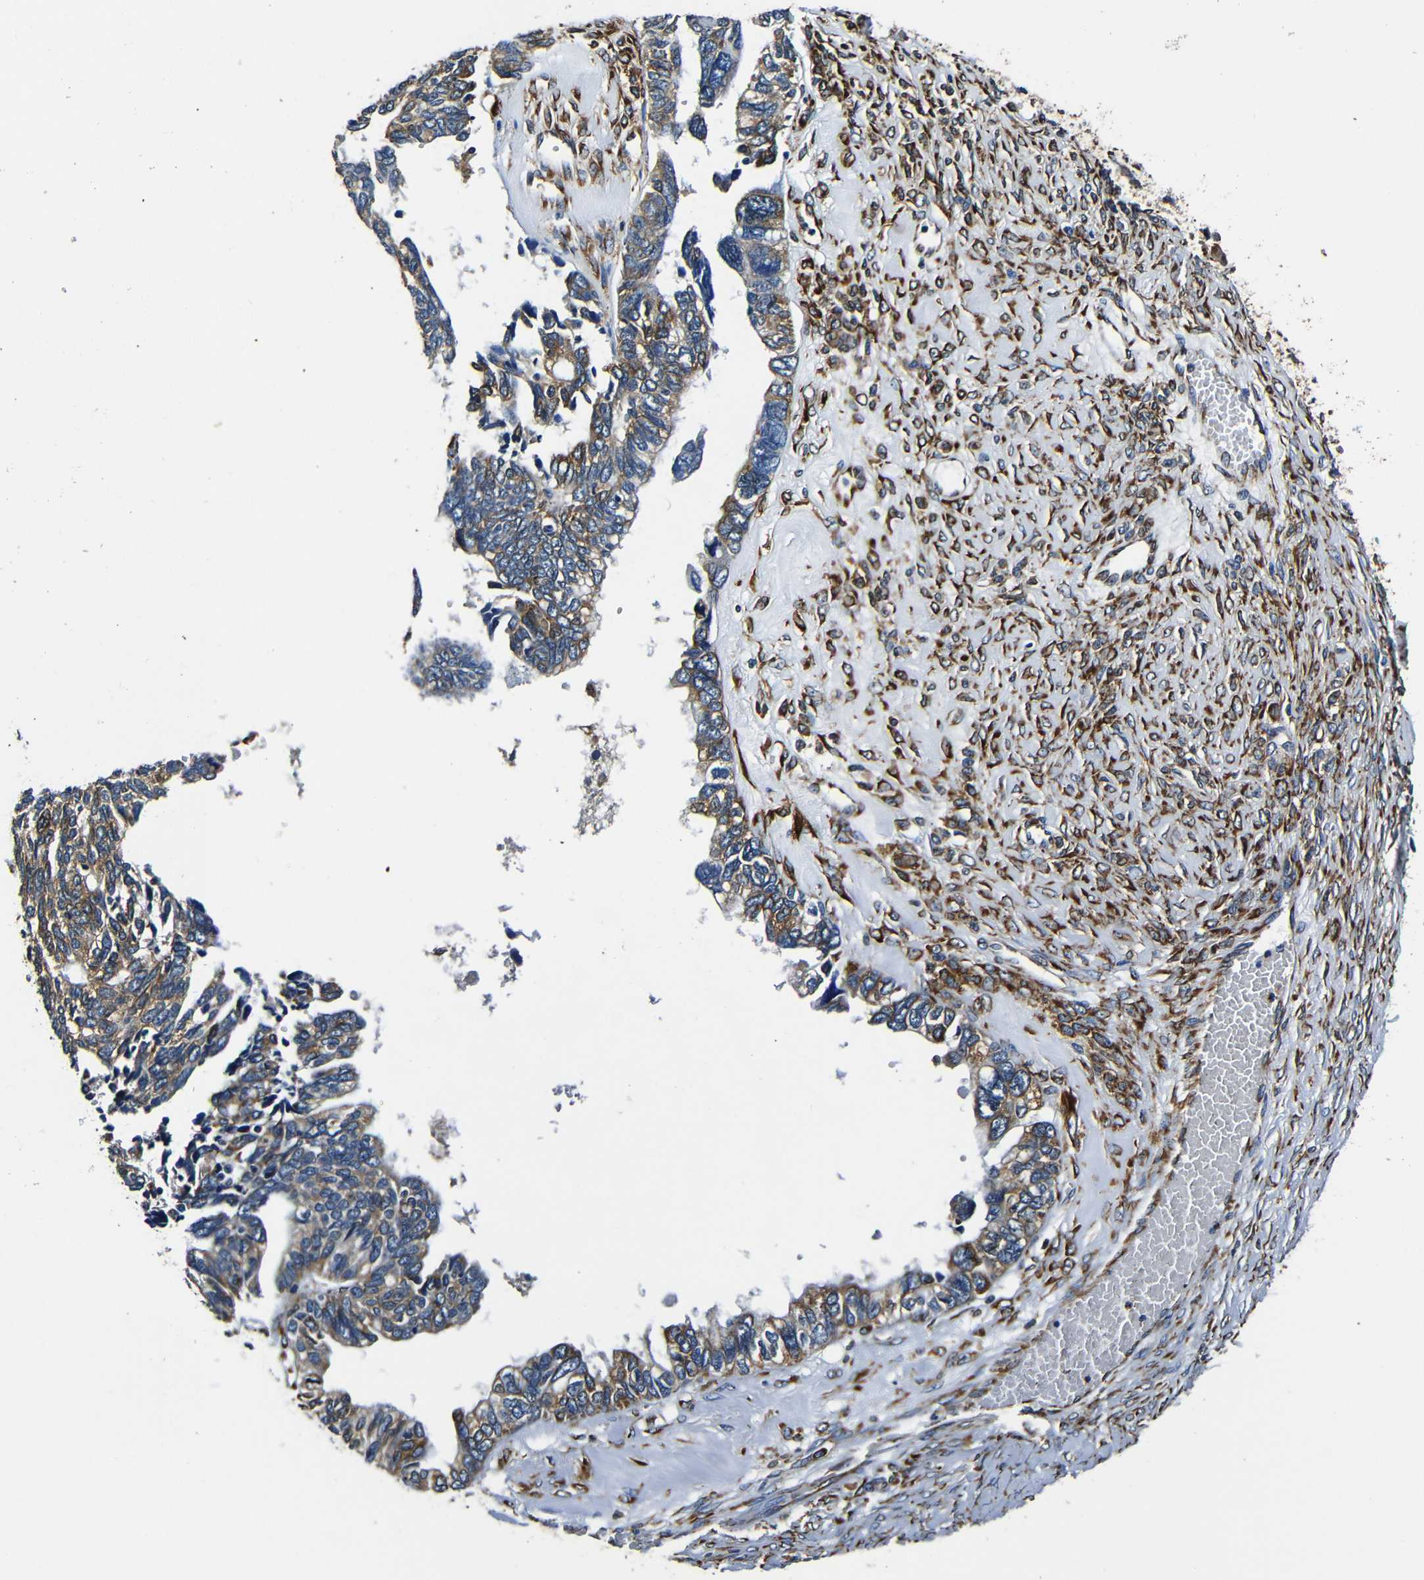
{"staining": {"intensity": "moderate", "quantity": ">75%", "location": "cytoplasmic/membranous"}, "tissue": "ovarian cancer", "cell_type": "Tumor cells", "image_type": "cancer", "snomed": [{"axis": "morphology", "description": "Cystadenocarcinoma, serous, NOS"}, {"axis": "topography", "description": "Ovary"}], "caption": "Ovarian cancer tissue exhibits moderate cytoplasmic/membranous positivity in about >75% of tumor cells, visualized by immunohistochemistry.", "gene": "RRBP1", "patient": {"sex": "female", "age": 79}}